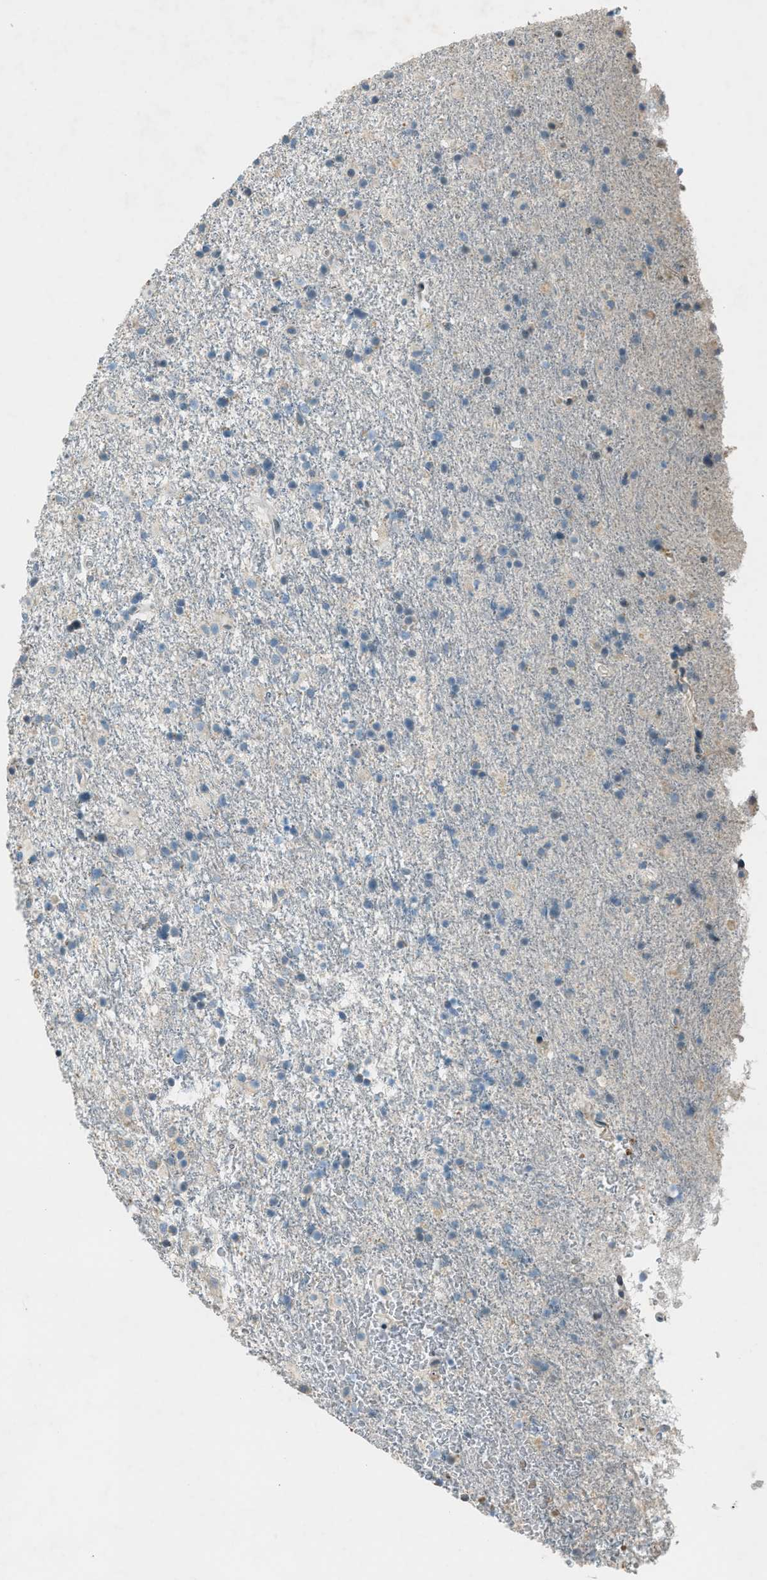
{"staining": {"intensity": "negative", "quantity": "none", "location": "none"}, "tissue": "glioma", "cell_type": "Tumor cells", "image_type": "cancer", "snomed": [{"axis": "morphology", "description": "Glioma, malignant, Low grade"}, {"axis": "topography", "description": "Brain"}], "caption": "IHC image of neoplastic tissue: human malignant glioma (low-grade) stained with DAB (3,3'-diaminobenzidine) shows no significant protein staining in tumor cells. (Immunohistochemistry (ihc), brightfield microscopy, high magnification).", "gene": "FBLN2", "patient": {"sex": "male", "age": 65}}